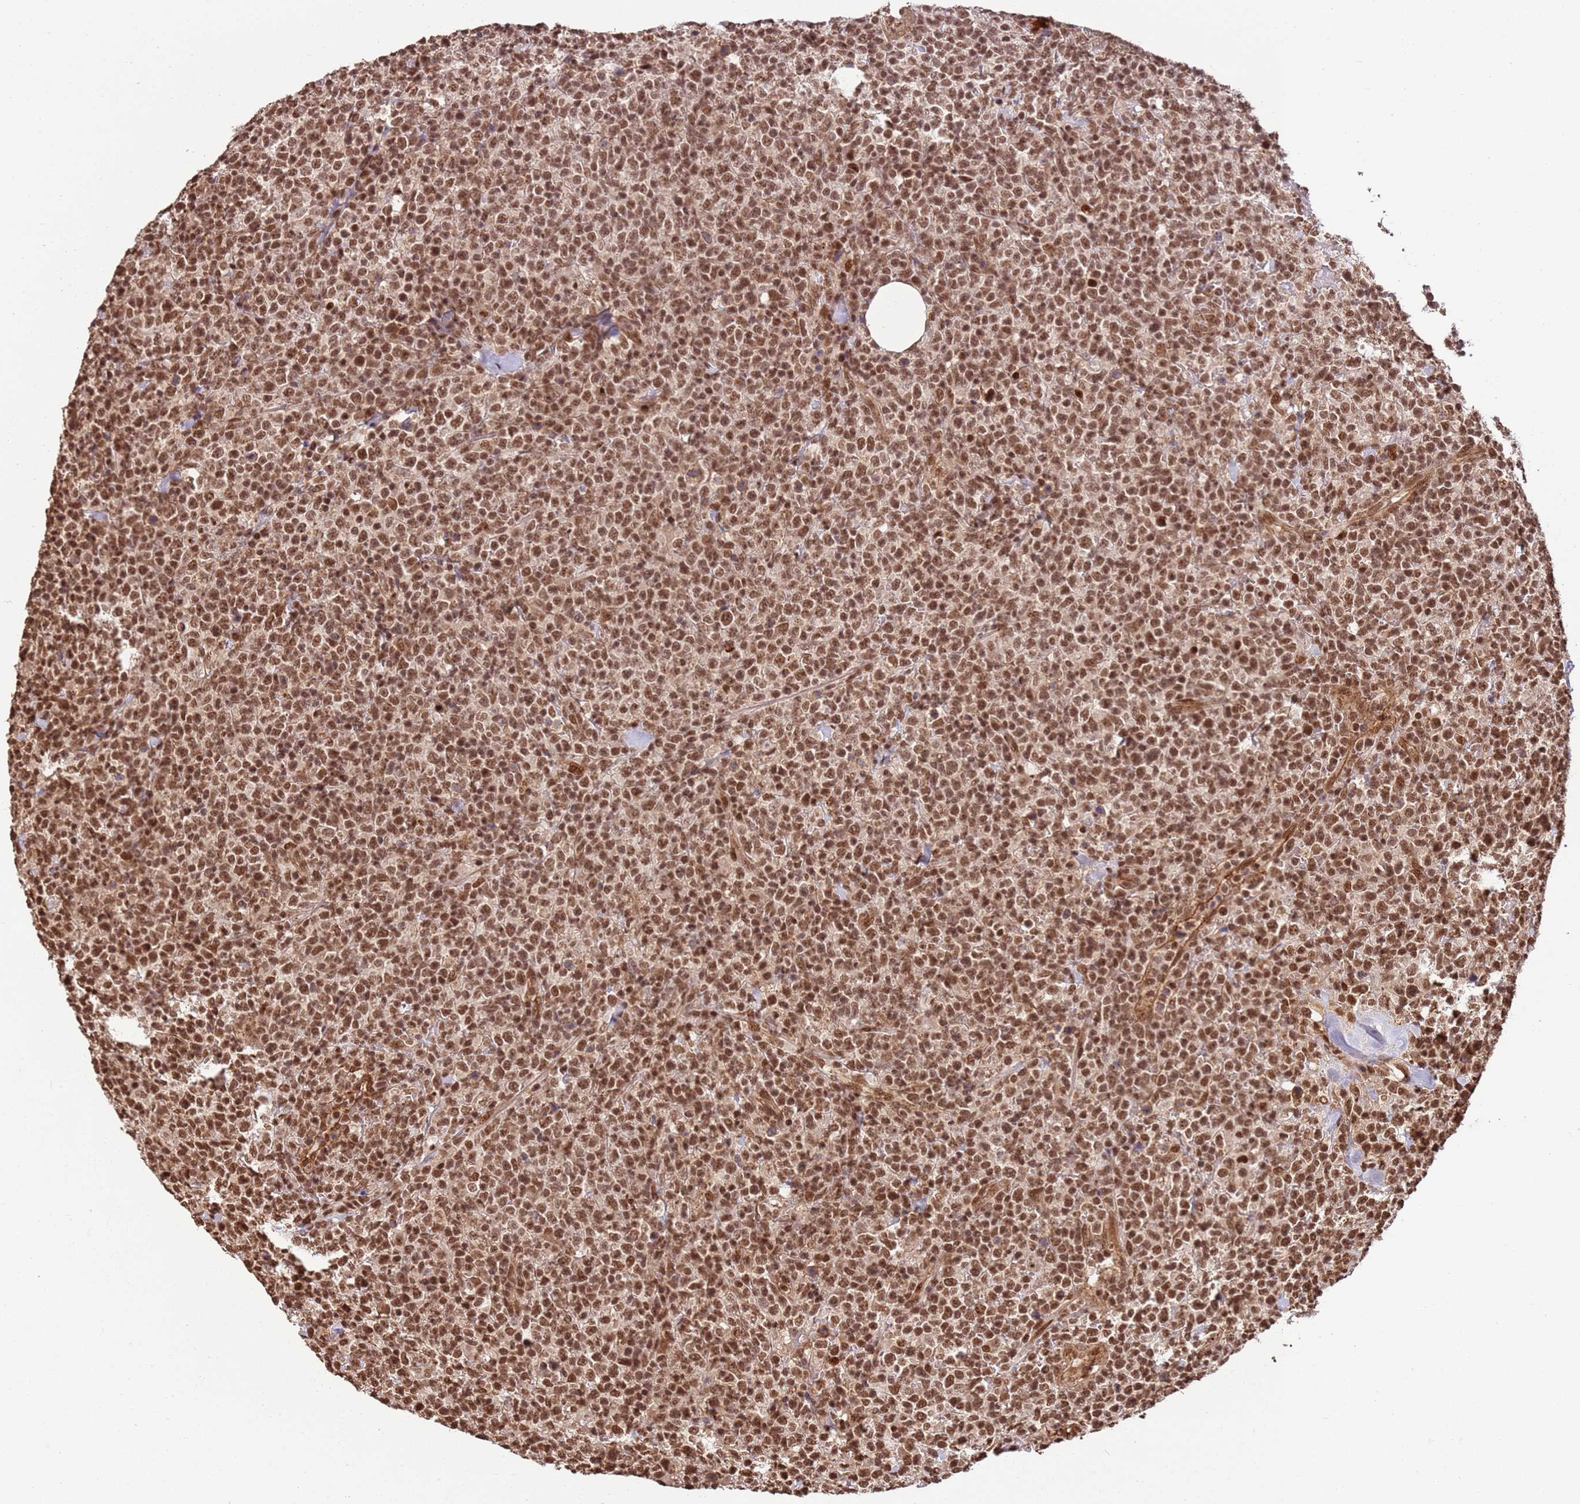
{"staining": {"intensity": "moderate", "quantity": ">75%", "location": "nuclear"}, "tissue": "lymphoma", "cell_type": "Tumor cells", "image_type": "cancer", "snomed": [{"axis": "morphology", "description": "Malignant lymphoma, non-Hodgkin's type, High grade"}, {"axis": "topography", "description": "Colon"}], "caption": "High-power microscopy captured an IHC photomicrograph of high-grade malignant lymphoma, non-Hodgkin's type, revealing moderate nuclear expression in about >75% of tumor cells.", "gene": "ZBTB12", "patient": {"sex": "female", "age": 53}}